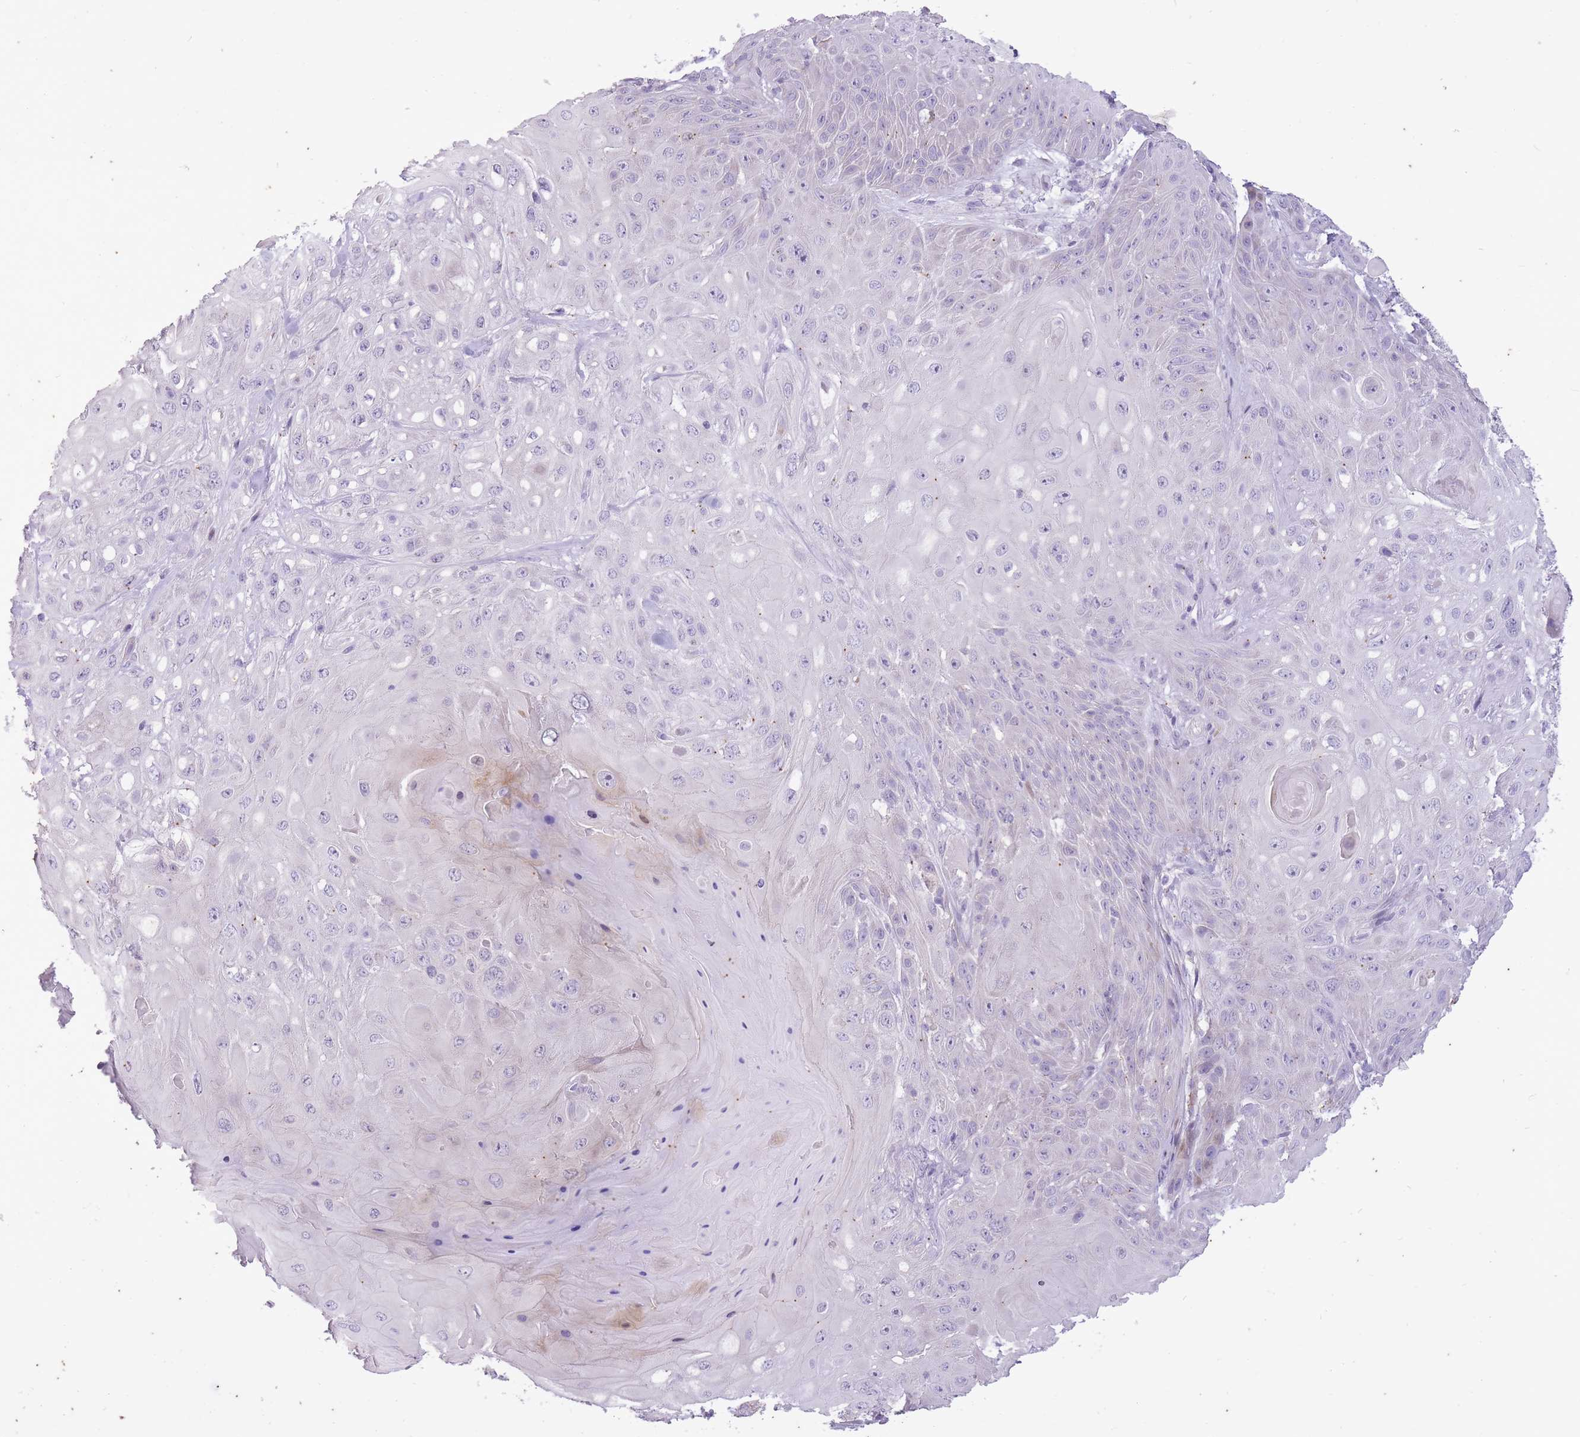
{"staining": {"intensity": "negative", "quantity": "none", "location": "none"}, "tissue": "skin cancer", "cell_type": "Tumor cells", "image_type": "cancer", "snomed": [{"axis": "morphology", "description": "Normal tissue, NOS"}, {"axis": "morphology", "description": "Squamous cell carcinoma, NOS"}, {"axis": "topography", "description": "Skin"}, {"axis": "topography", "description": "Cartilage tissue"}], "caption": "Tumor cells show no significant expression in squamous cell carcinoma (skin).", "gene": "CNTNAP3", "patient": {"sex": "female", "age": 79}}